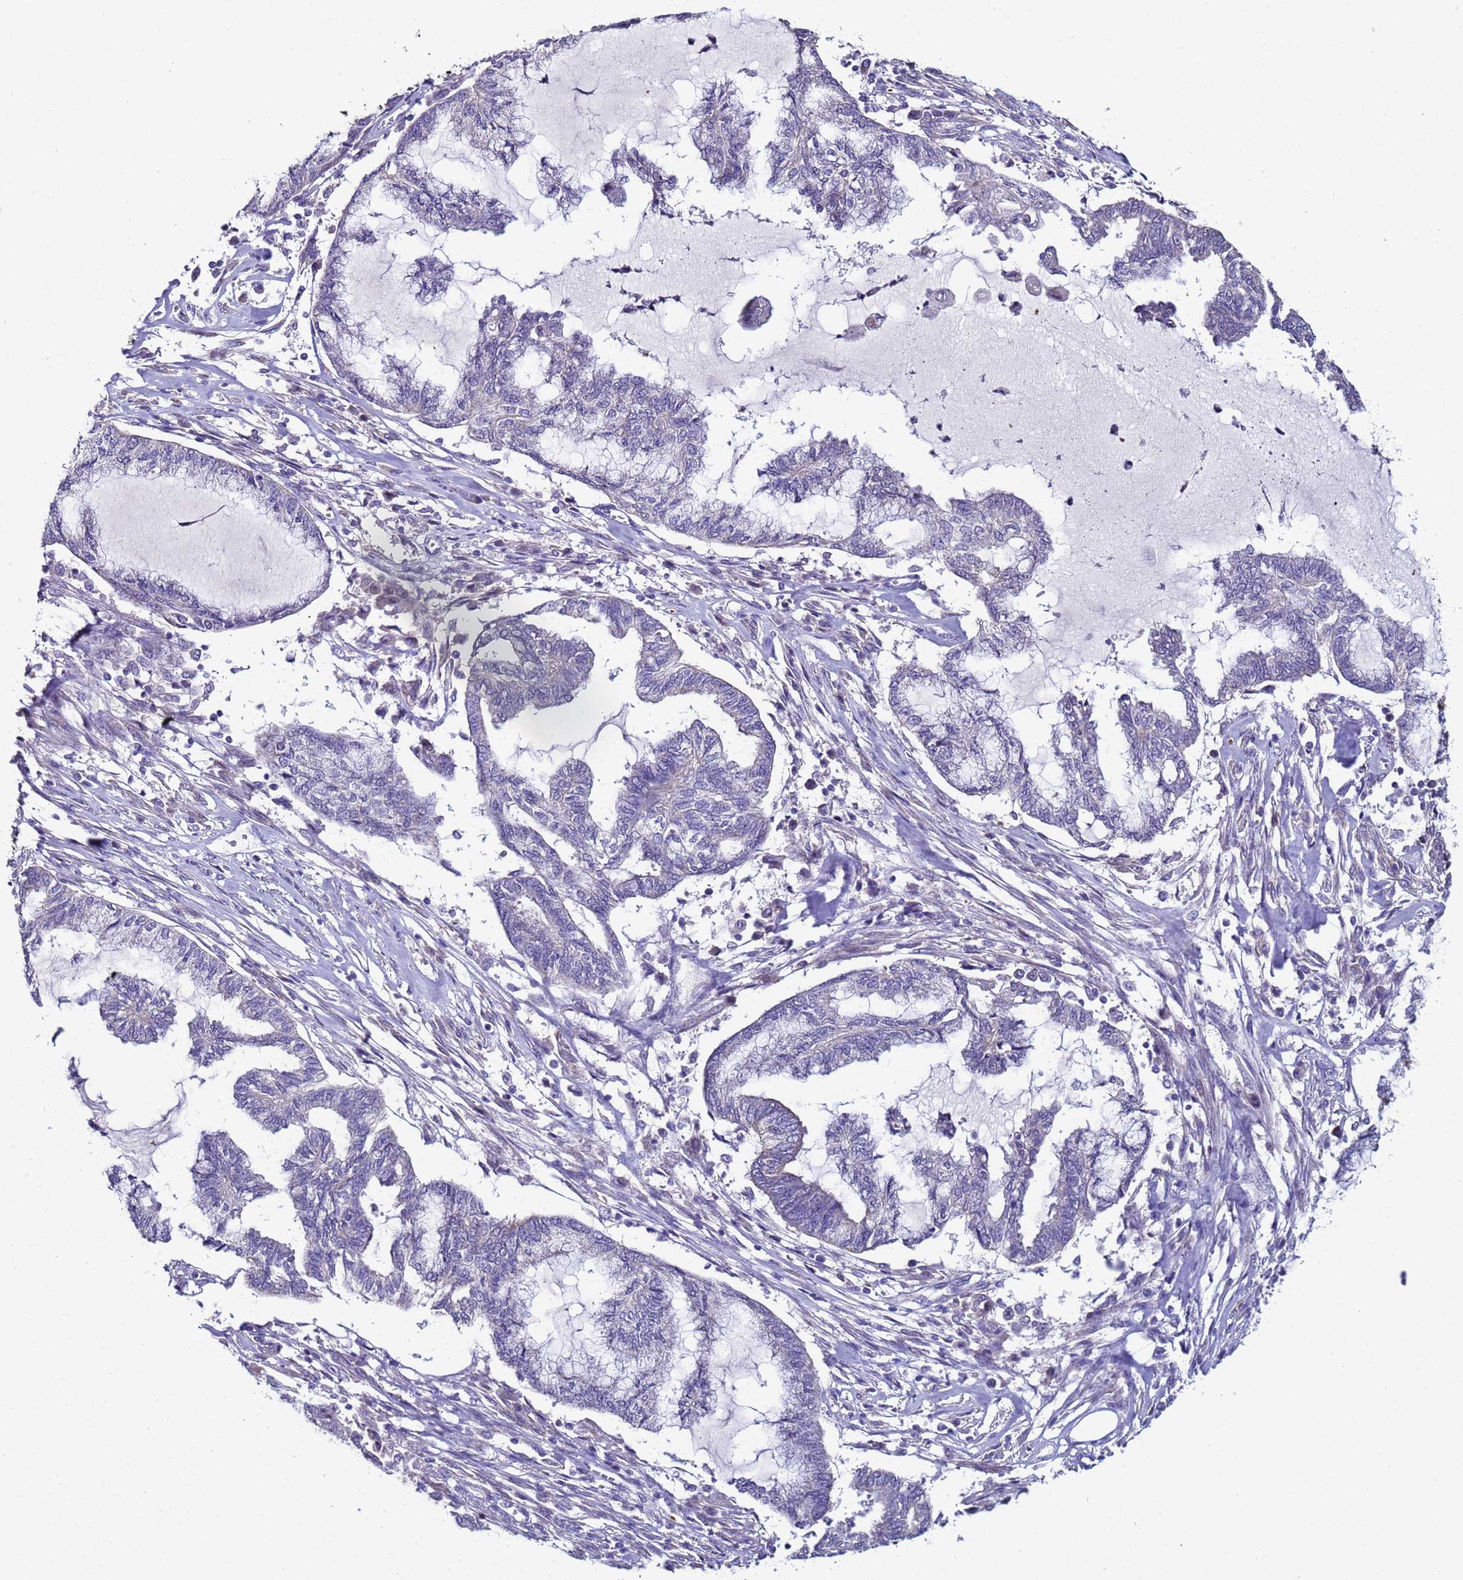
{"staining": {"intensity": "negative", "quantity": "none", "location": "none"}, "tissue": "endometrial cancer", "cell_type": "Tumor cells", "image_type": "cancer", "snomed": [{"axis": "morphology", "description": "Adenocarcinoma, NOS"}, {"axis": "topography", "description": "Endometrium"}], "caption": "Photomicrograph shows no significant protein positivity in tumor cells of endometrial adenocarcinoma.", "gene": "CLHC1", "patient": {"sex": "female", "age": 86}}